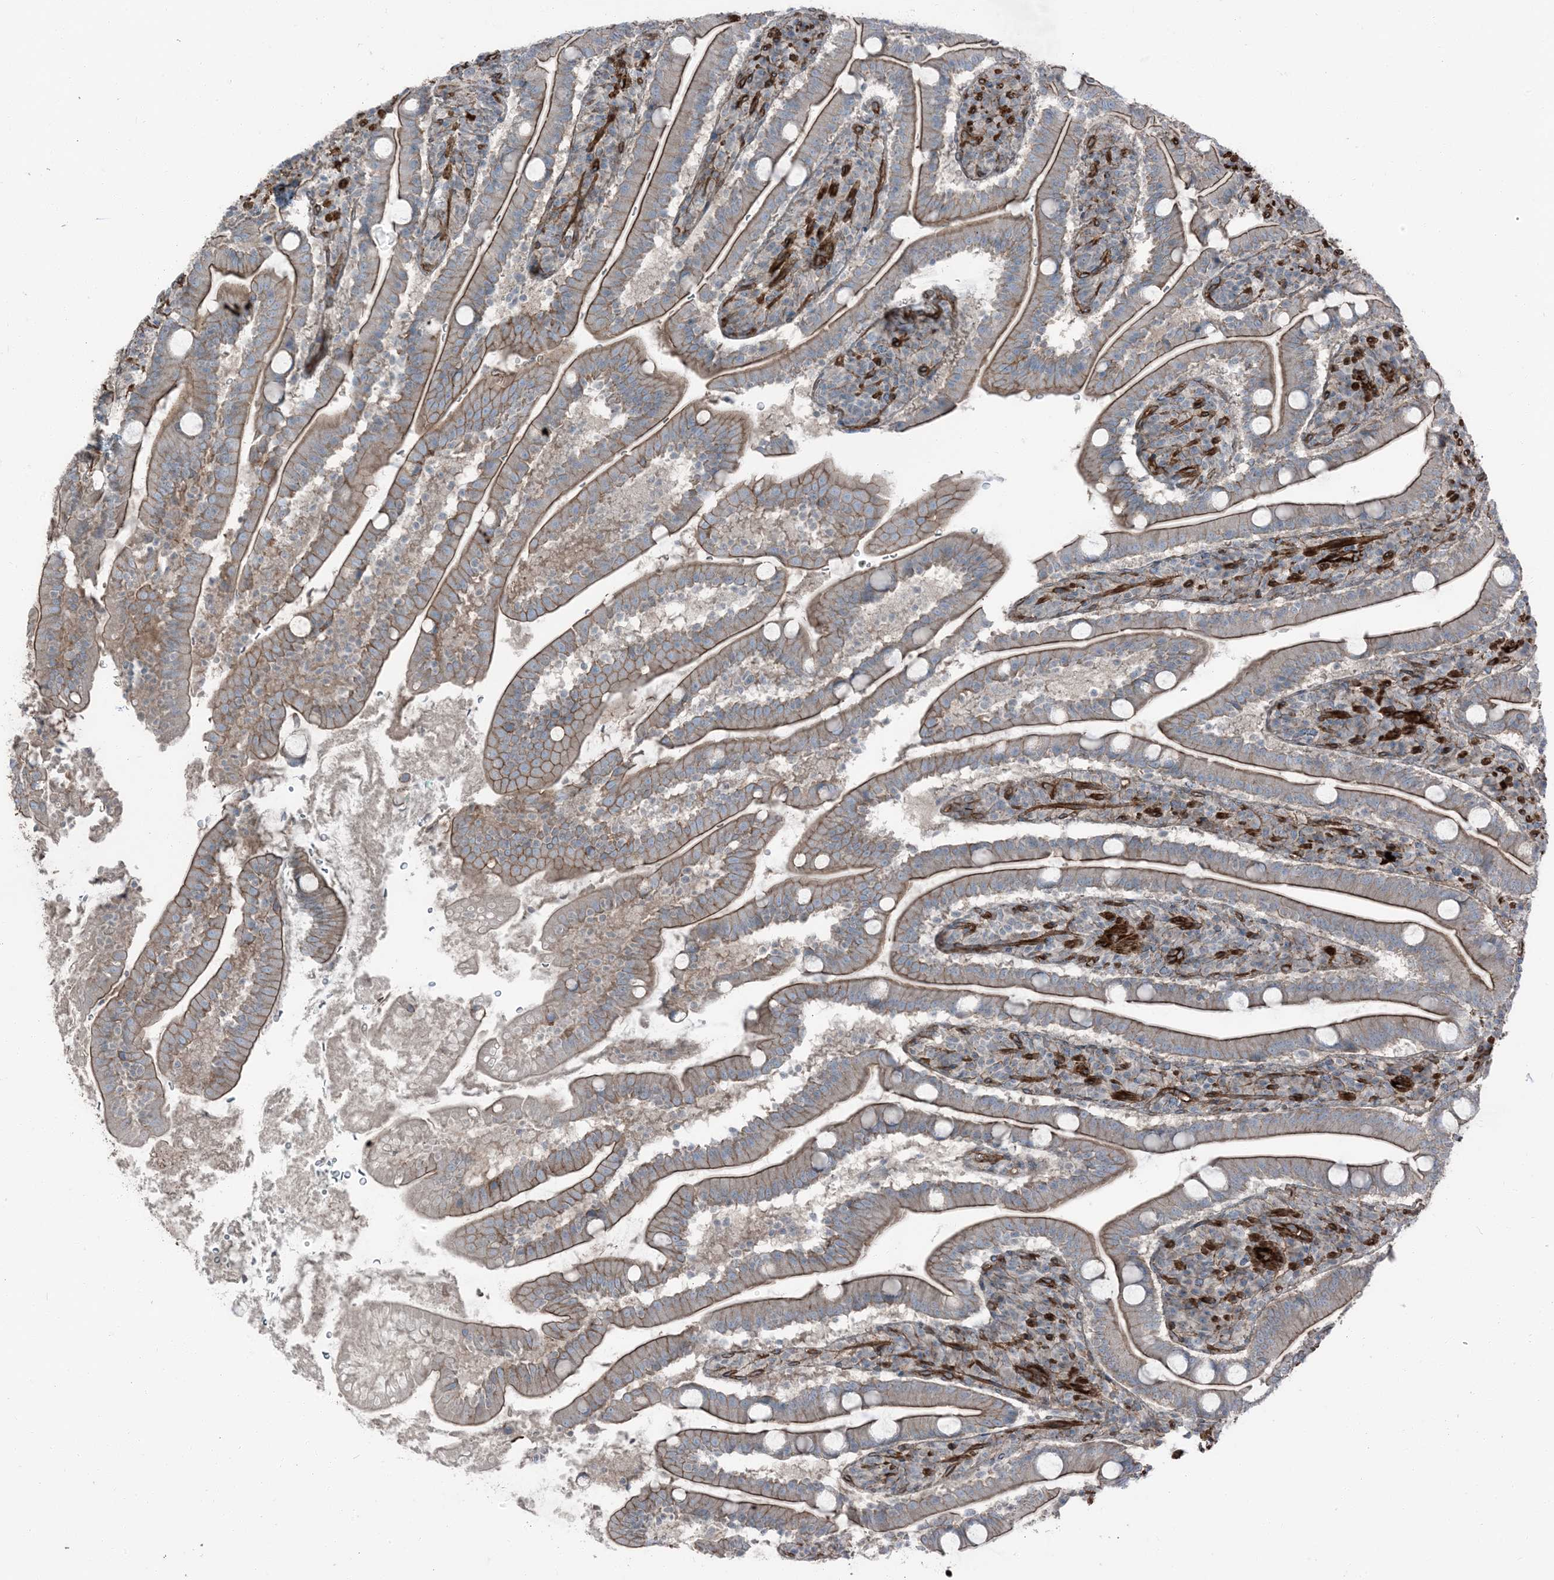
{"staining": {"intensity": "moderate", "quantity": ">75%", "location": "cytoplasmic/membranous"}, "tissue": "duodenum", "cell_type": "Glandular cells", "image_type": "normal", "snomed": [{"axis": "morphology", "description": "Normal tissue, NOS"}, {"axis": "topography", "description": "Duodenum"}], "caption": "Unremarkable duodenum displays moderate cytoplasmic/membranous expression in approximately >75% of glandular cells, visualized by immunohistochemistry. (Brightfield microscopy of DAB IHC at high magnification).", "gene": "ZFP90", "patient": {"sex": "male", "age": 35}}